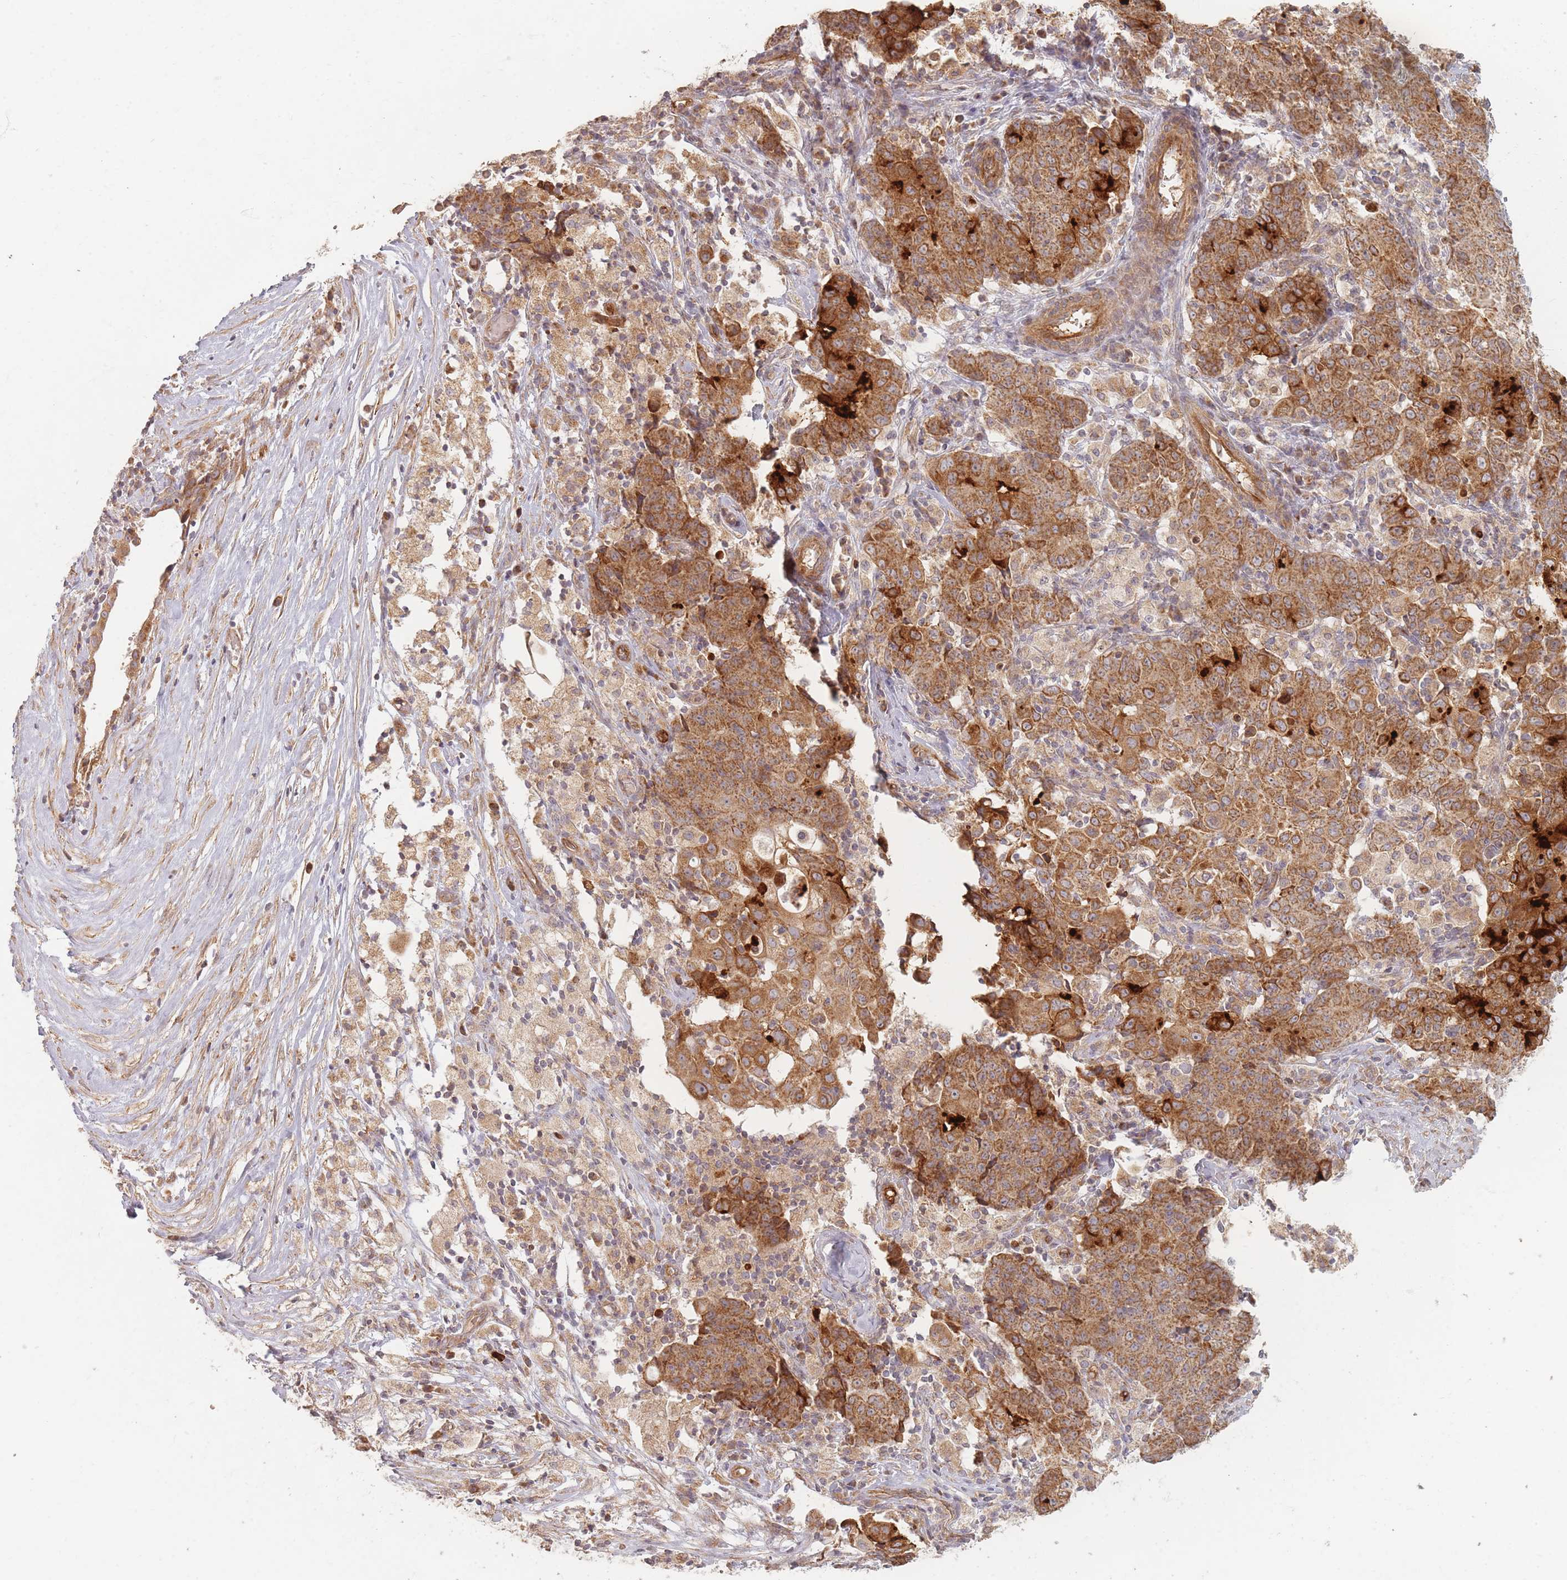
{"staining": {"intensity": "moderate", "quantity": ">75%", "location": "cytoplasmic/membranous"}, "tissue": "ovarian cancer", "cell_type": "Tumor cells", "image_type": "cancer", "snomed": [{"axis": "morphology", "description": "Carcinoma, endometroid"}, {"axis": "topography", "description": "Ovary"}], "caption": "A micrograph of ovarian cancer (endometroid carcinoma) stained for a protein reveals moderate cytoplasmic/membranous brown staining in tumor cells. Ihc stains the protein in brown and the nuclei are stained blue.", "gene": "MRPS6", "patient": {"sex": "female", "age": 42}}